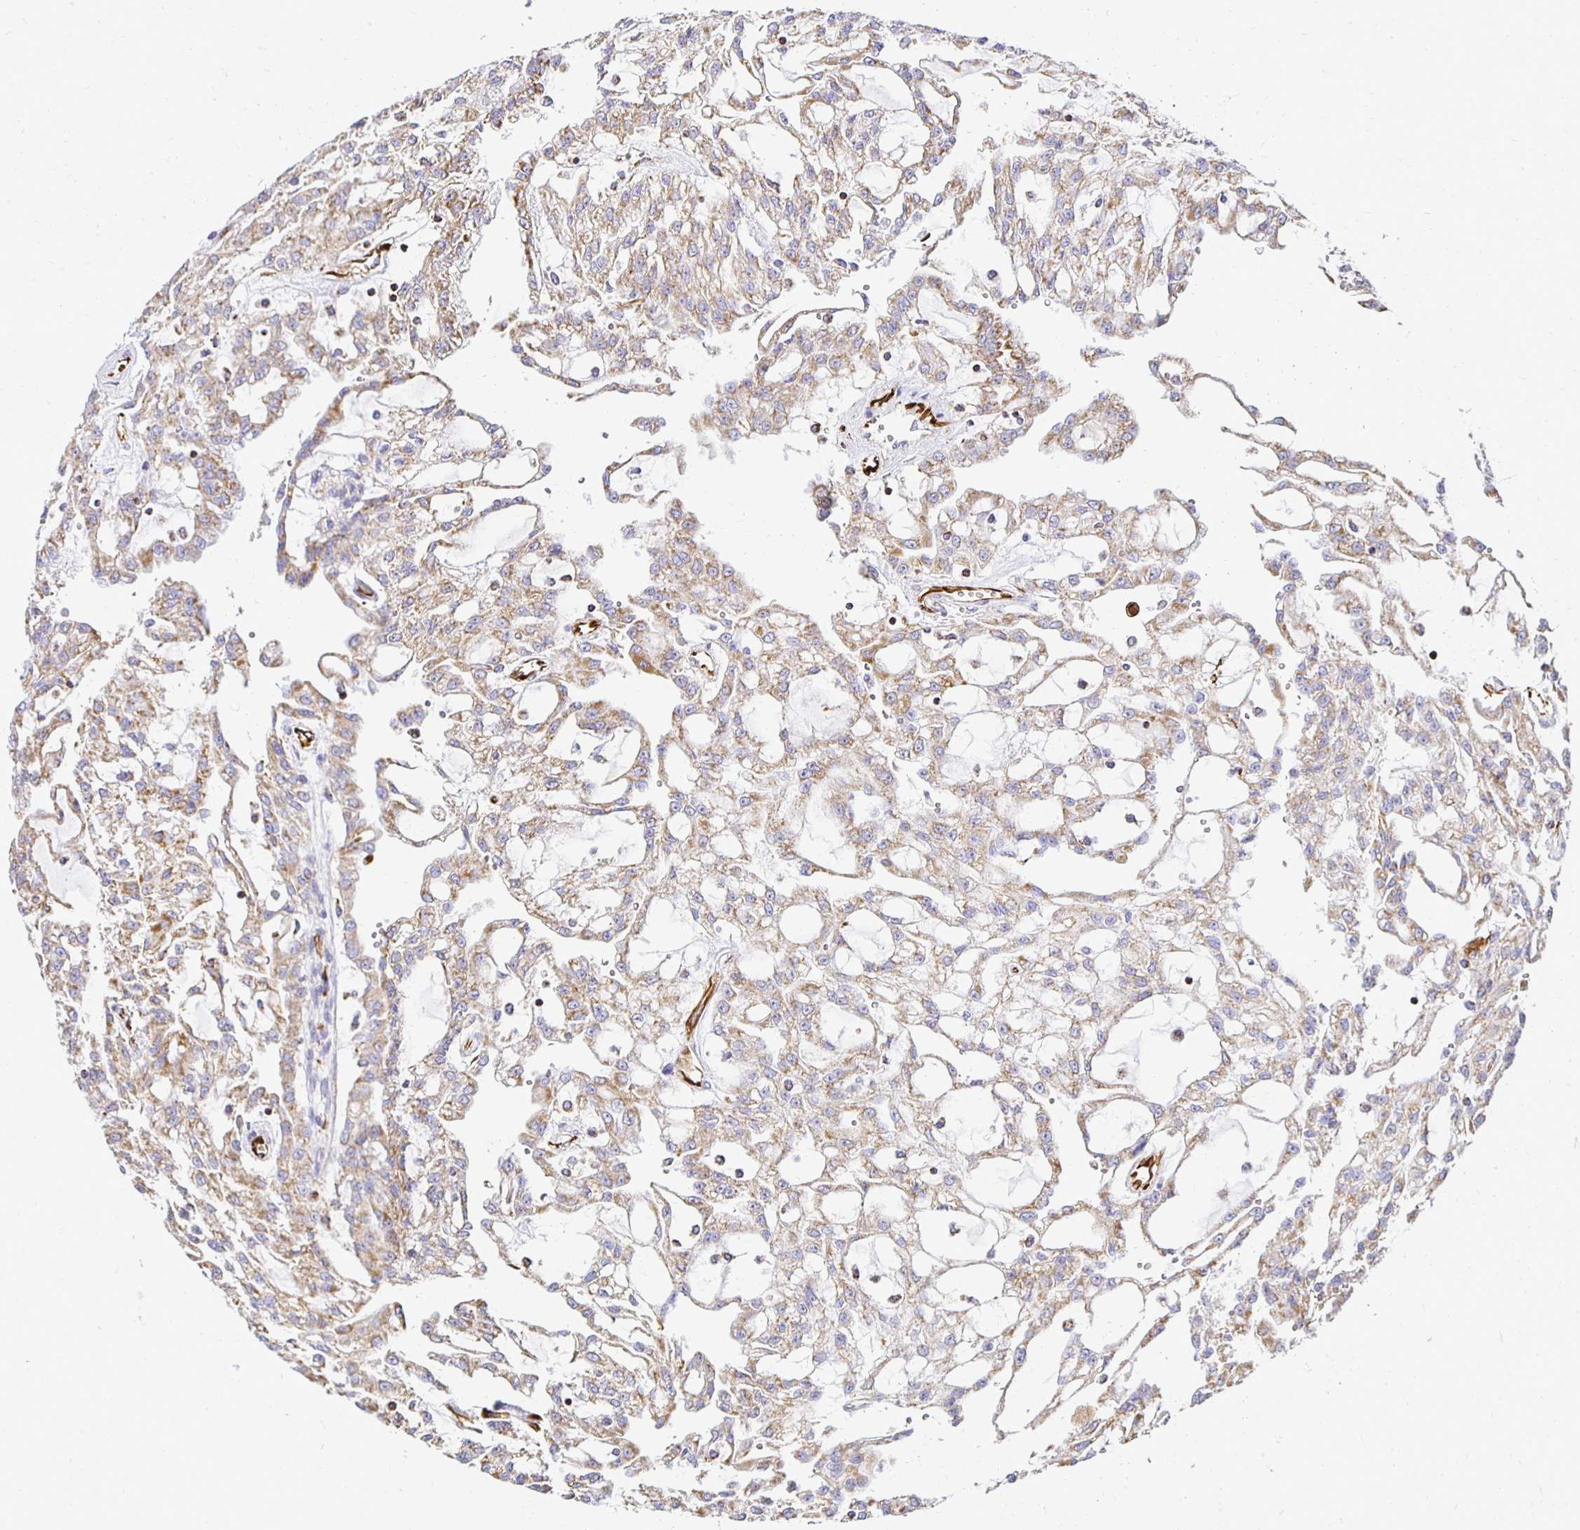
{"staining": {"intensity": "moderate", "quantity": ">75%", "location": "cytoplasmic/membranous"}, "tissue": "renal cancer", "cell_type": "Tumor cells", "image_type": "cancer", "snomed": [{"axis": "morphology", "description": "Adenocarcinoma, NOS"}, {"axis": "topography", "description": "Kidney"}], "caption": "Adenocarcinoma (renal) stained for a protein reveals moderate cytoplasmic/membranous positivity in tumor cells.", "gene": "PLAAT2", "patient": {"sex": "male", "age": 63}}